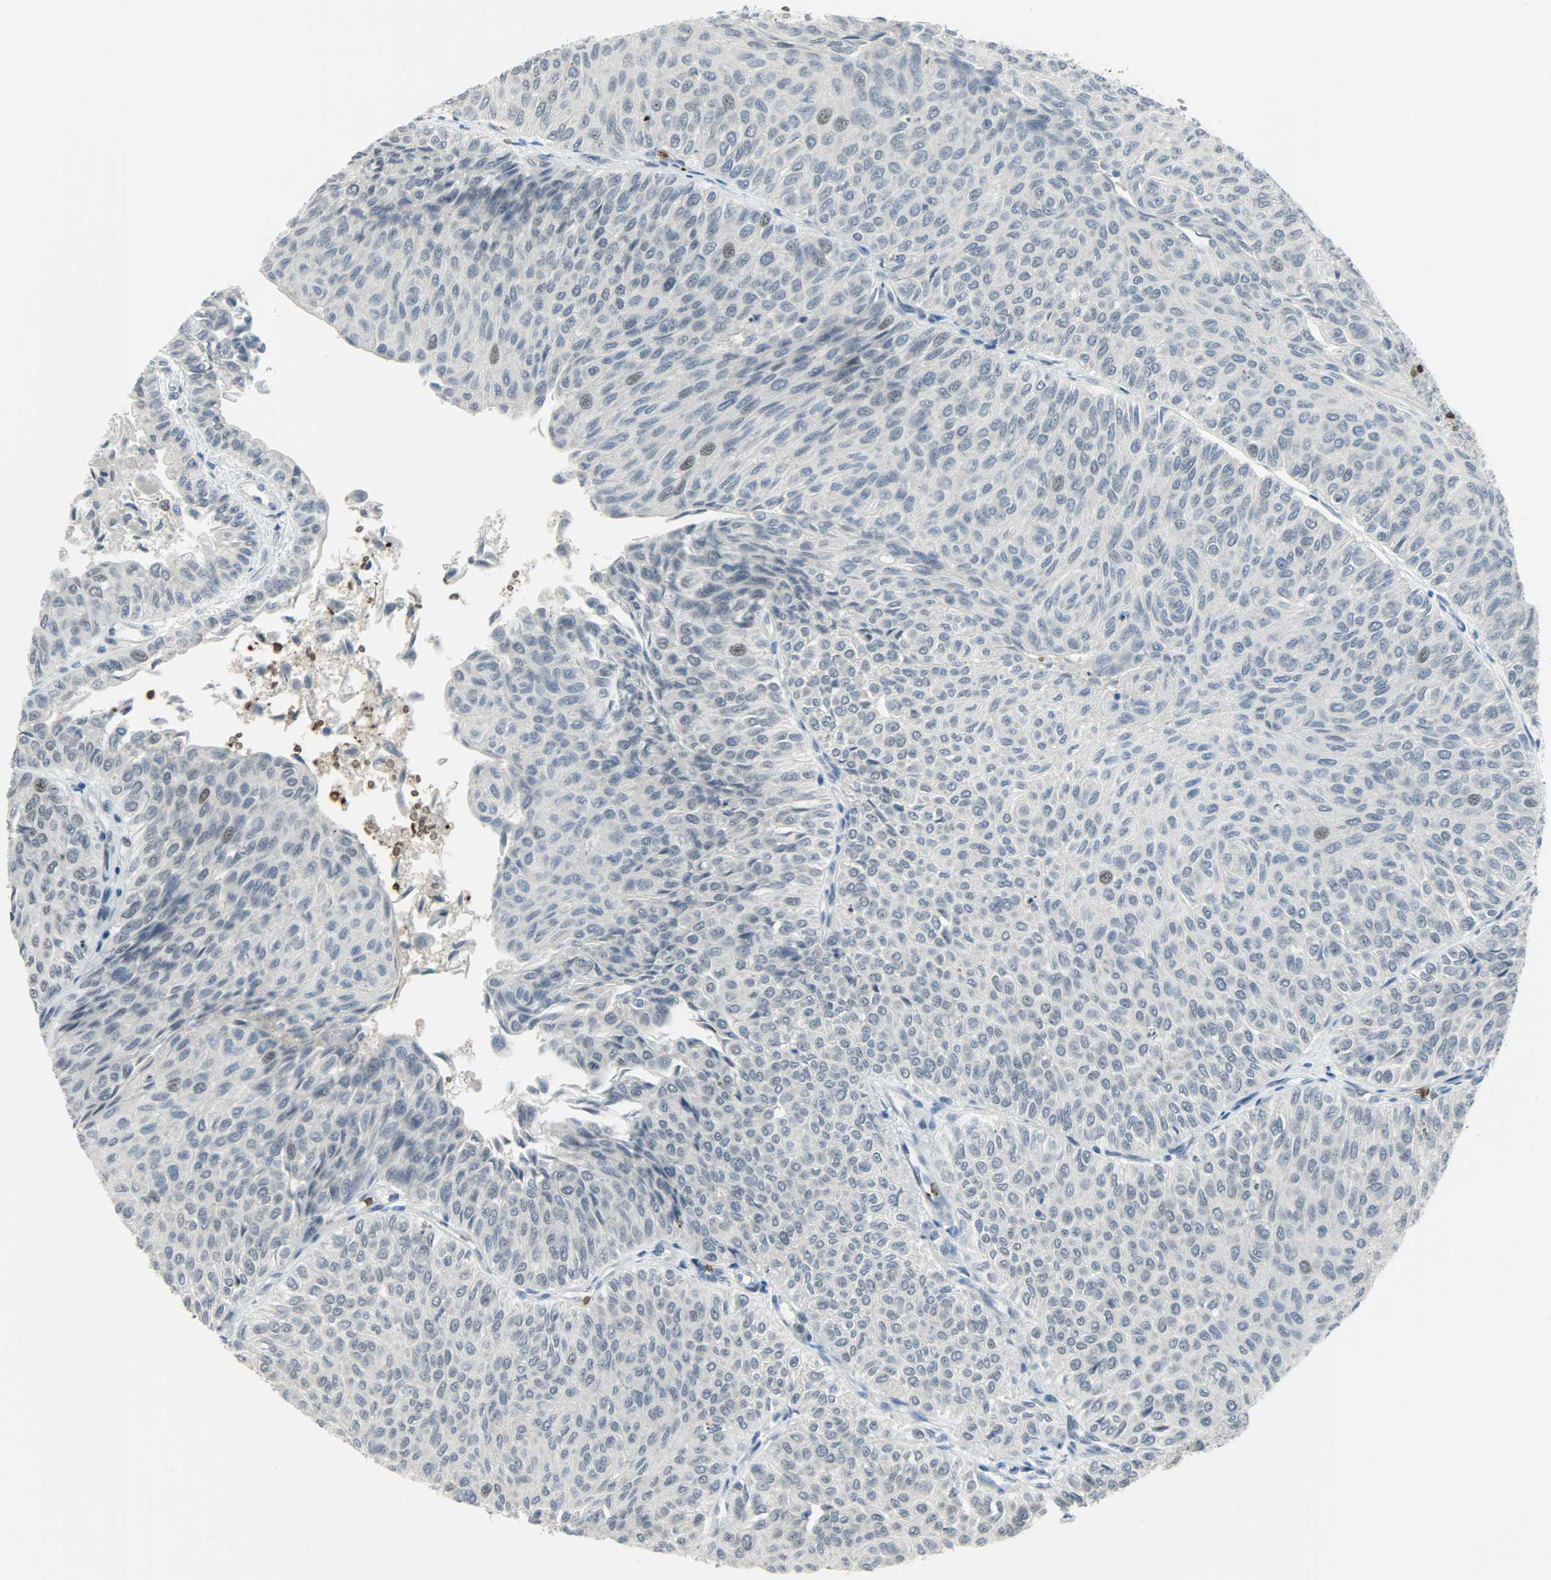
{"staining": {"intensity": "moderate", "quantity": "<25%", "location": "nuclear"}, "tissue": "urothelial cancer", "cell_type": "Tumor cells", "image_type": "cancer", "snomed": [{"axis": "morphology", "description": "Urothelial carcinoma, Low grade"}, {"axis": "topography", "description": "Urinary bladder"}], "caption": "This micrograph displays immunohistochemistry staining of human urothelial carcinoma (low-grade), with low moderate nuclear positivity in about <25% of tumor cells.", "gene": "SNAI1", "patient": {"sex": "male", "age": 78}}